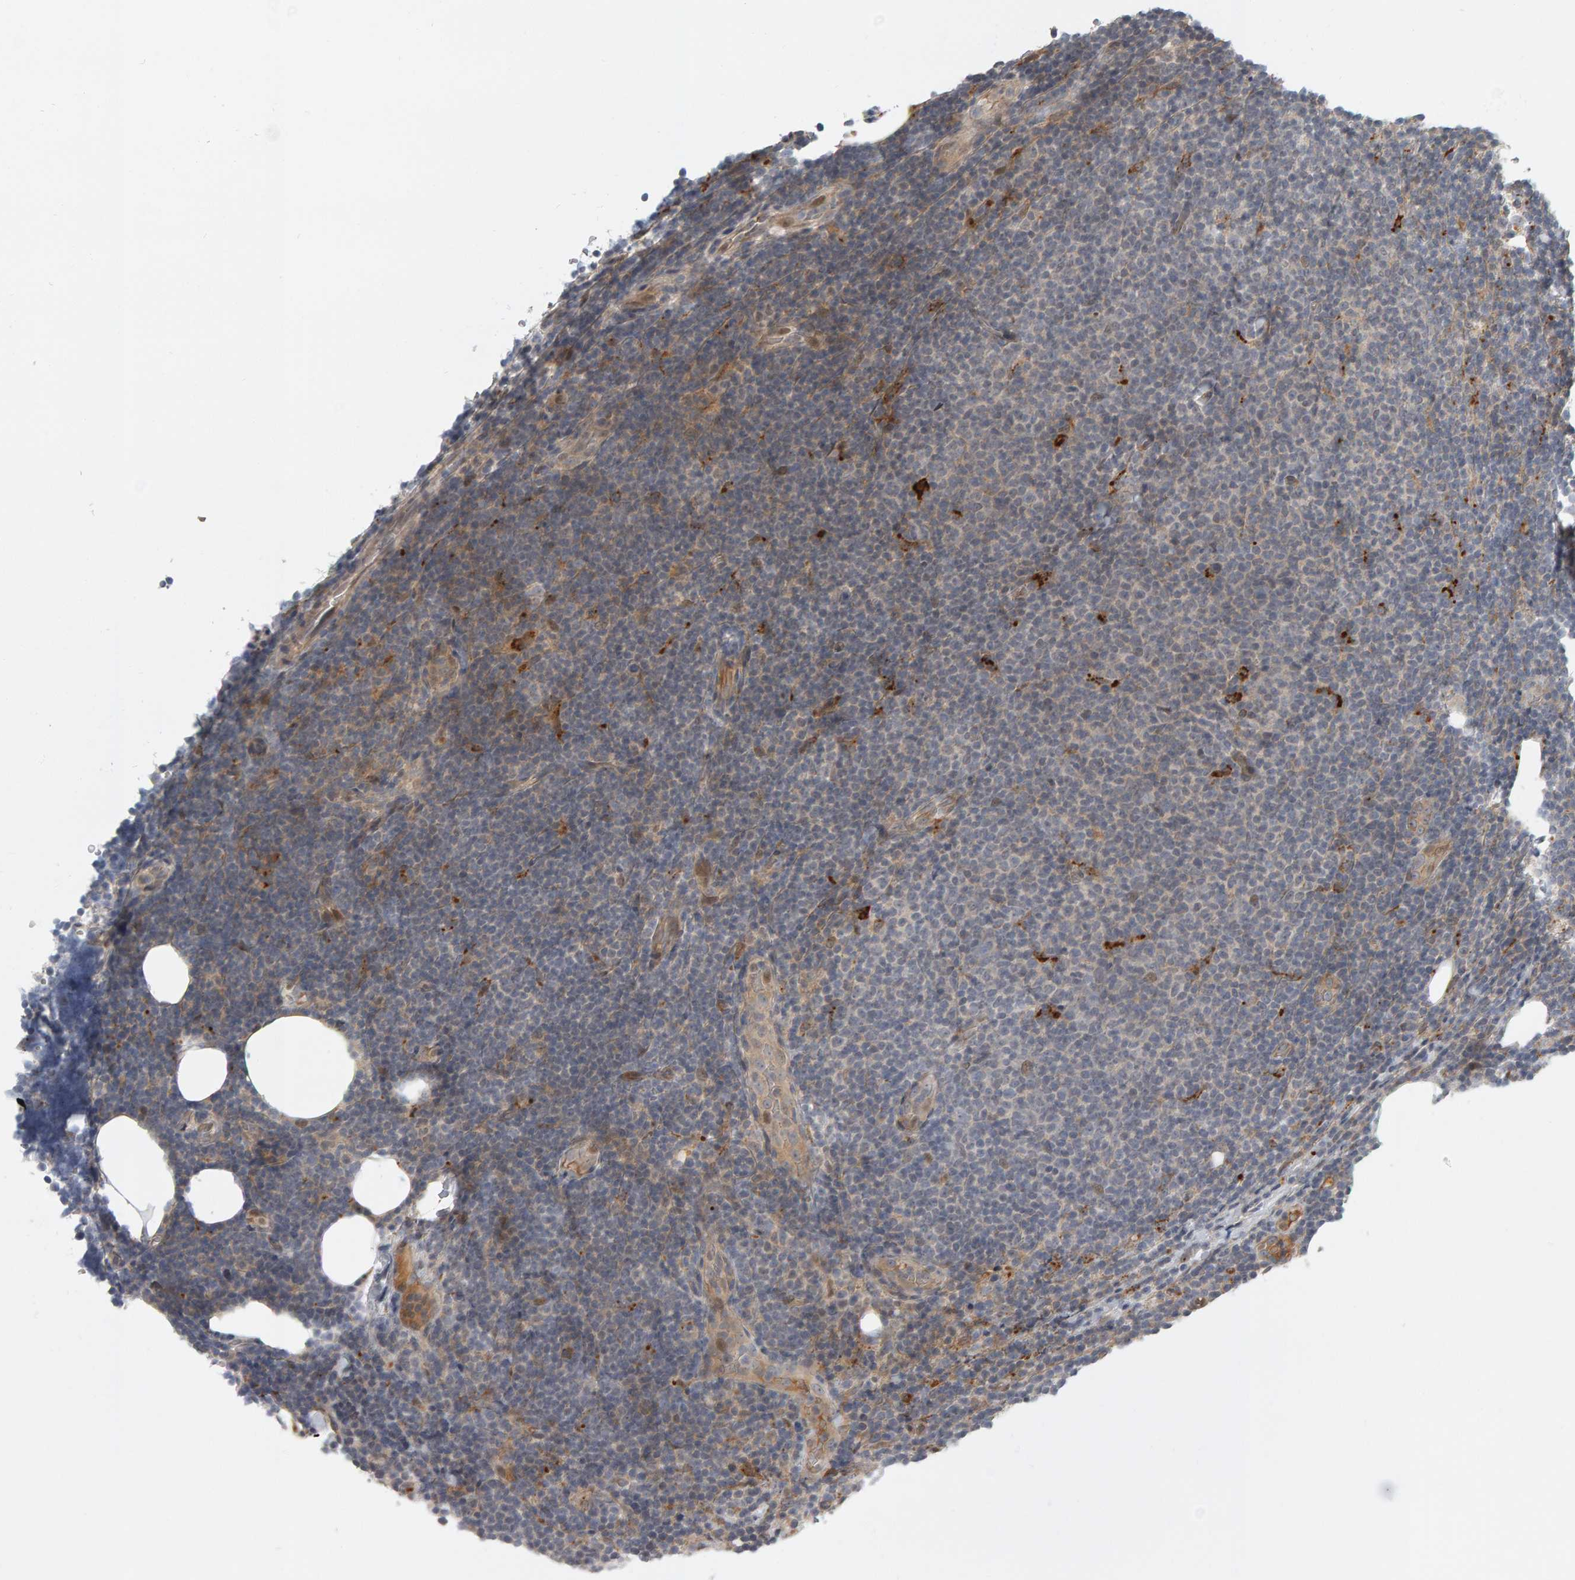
{"staining": {"intensity": "weak", "quantity": "<25%", "location": "cytoplasmic/membranous"}, "tissue": "lymphoma", "cell_type": "Tumor cells", "image_type": "cancer", "snomed": [{"axis": "morphology", "description": "Malignant lymphoma, non-Hodgkin's type, Low grade"}, {"axis": "topography", "description": "Lymph node"}], "caption": "This is an immunohistochemistry (IHC) histopathology image of lymphoma. There is no expression in tumor cells.", "gene": "ZNF160", "patient": {"sex": "male", "age": 66}}